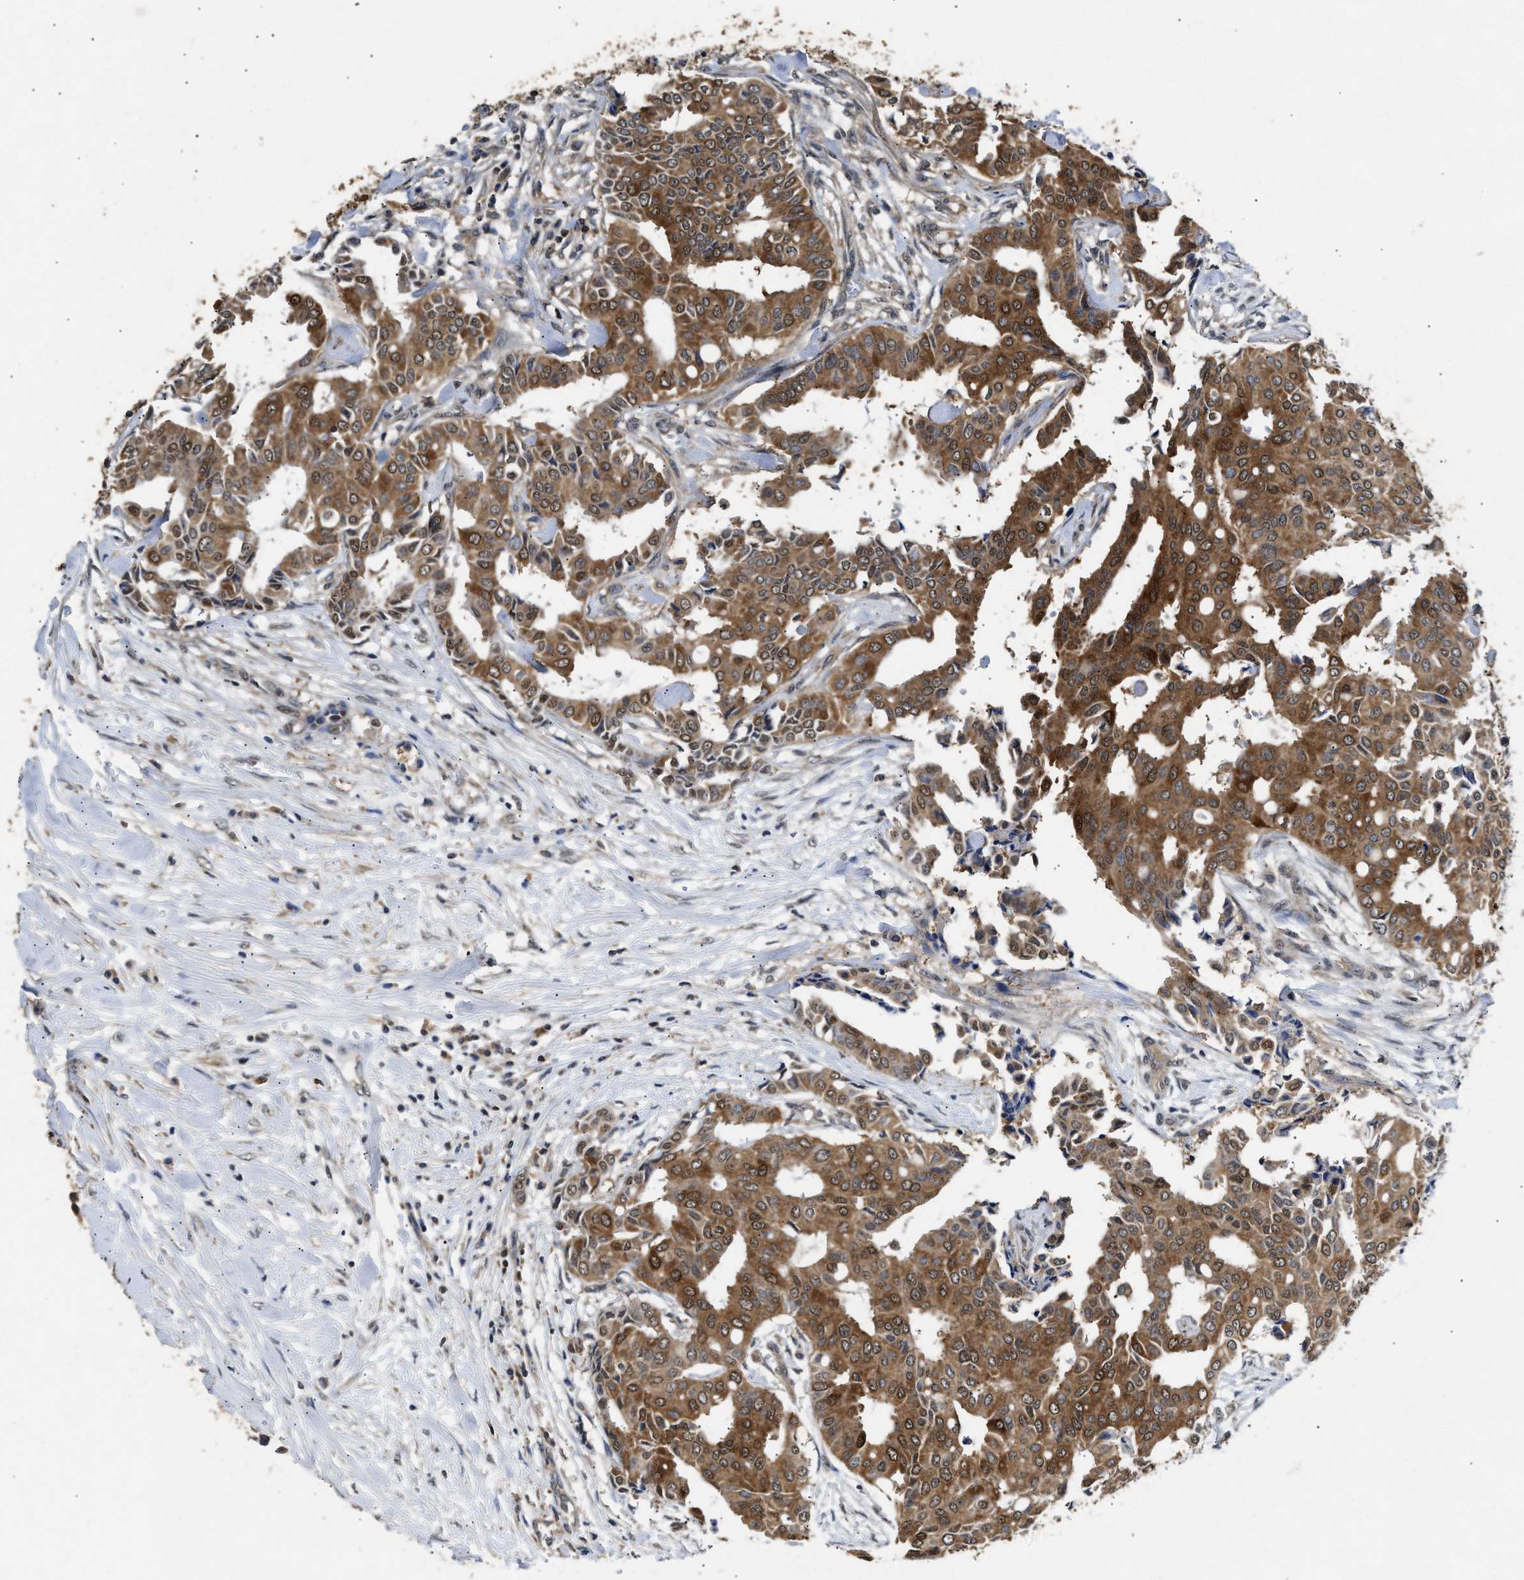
{"staining": {"intensity": "moderate", "quantity": ">75%", "location": "cytoplasmic/membranous,nuclear"}, "tissue": "head and neck cancer", "cell_type": "Tumor cells", "image_type": "cancer", "snomed": [{"axis": "morphology", "description": "Adenocarcinoma, NOS"}, {"axis": "topography", "description": "Salivary gland"}, {"axis": "topography", "description": "Head-Neck"}], "caption": "Approximately >75% of tumor cells in human adenocarcinoma (head and neck) show moderate cytoplasmic/membranous and nuclear protein staining as visualized by brown immunohistochemical staining.", "gene": "ACAT2", "patient": {"sex": "female", "age": 59}}